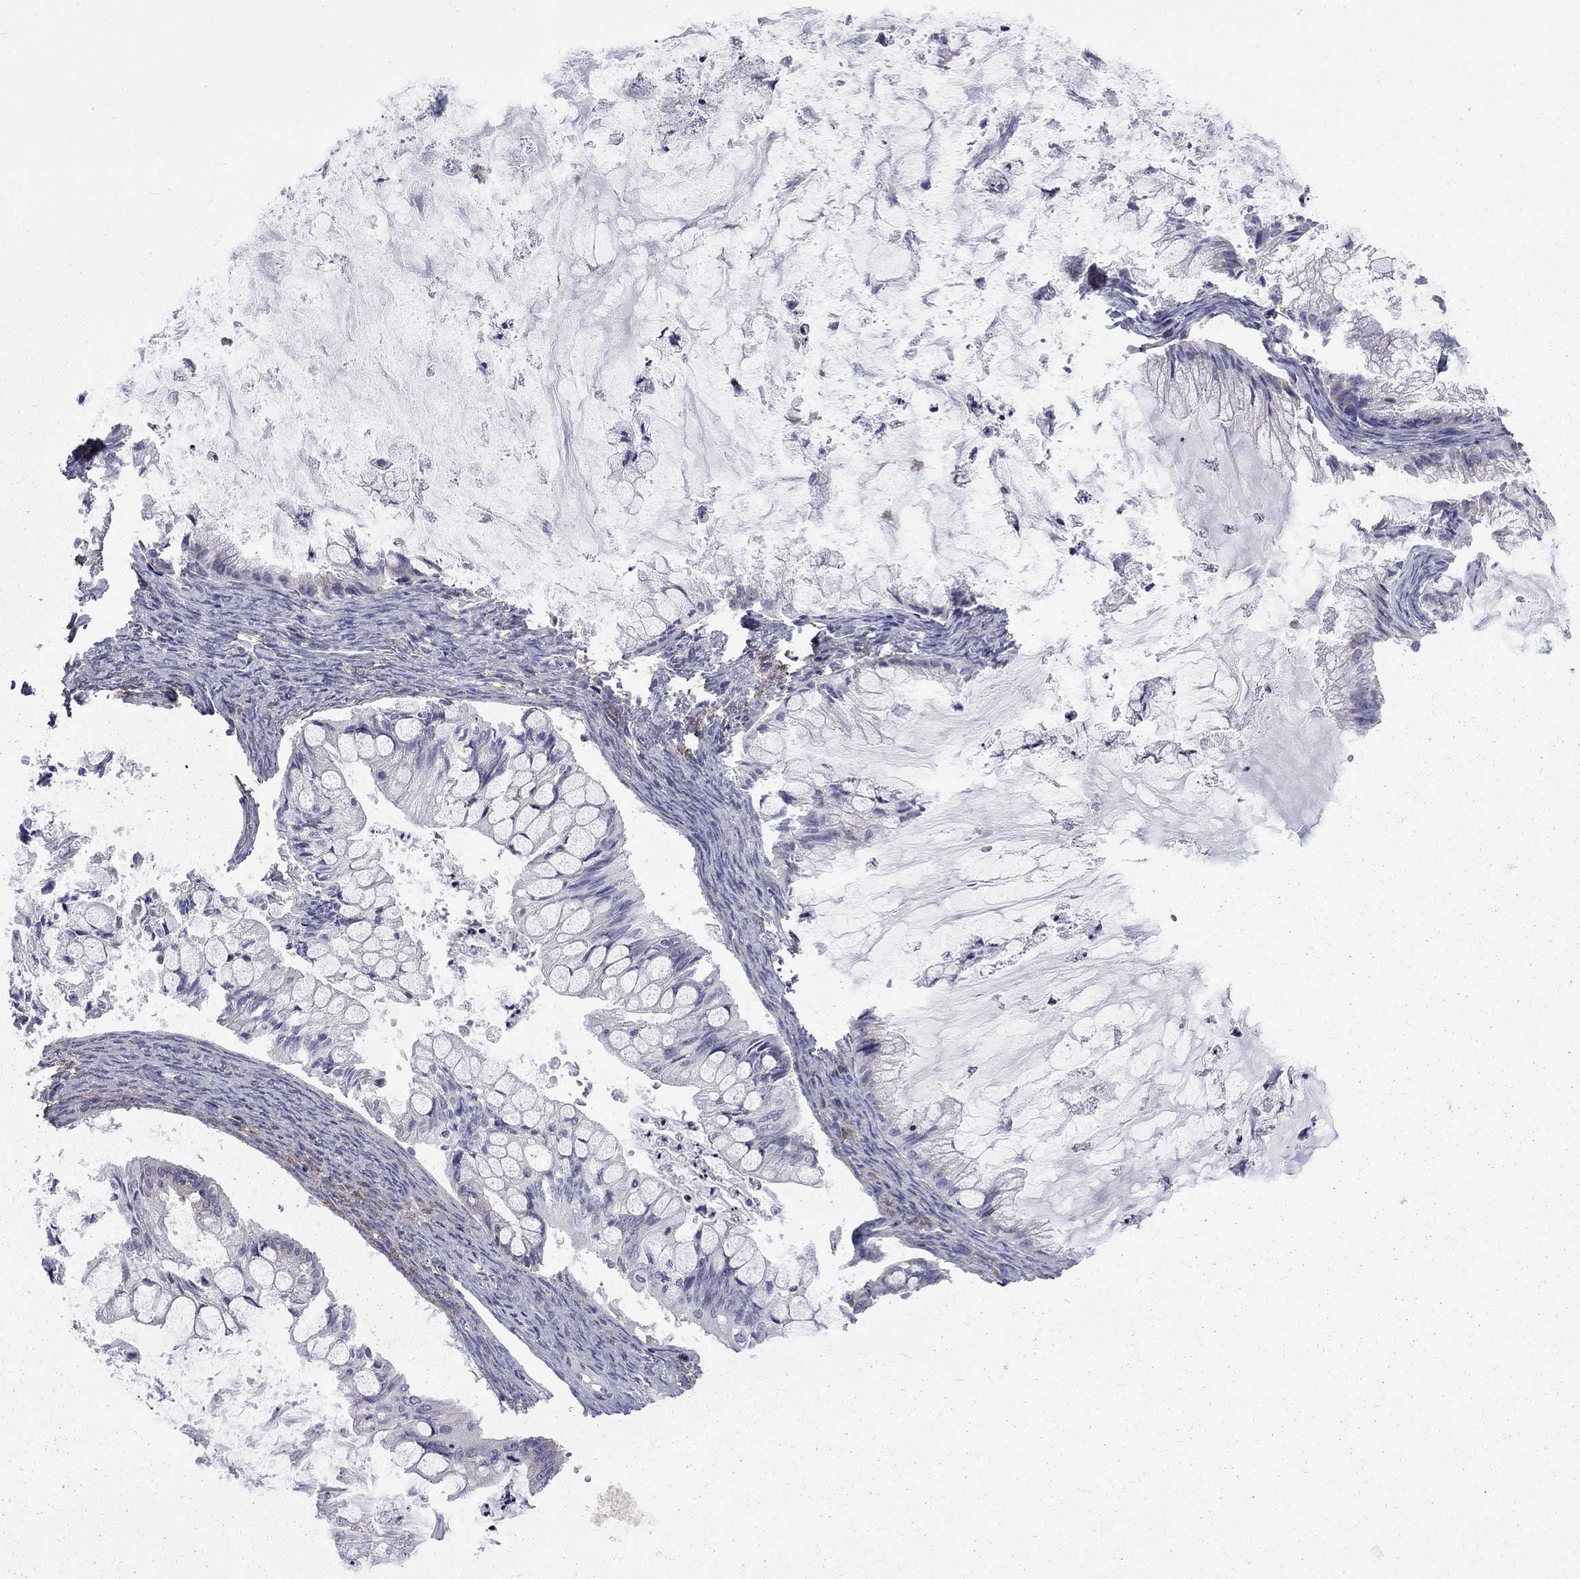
{"staining": {"intensity": "negative", "quantity": "none", "location": "none"}, "tissue": "ovarian cancer", "cell_type": "Tumor cells", "image_type": "cancer", "snomed": [{"axis": "morphology", "description": "Cystadenocarcinoma, mucinous, NOS"}, {"axis": "topography", "description": "Ovary"}], "caption": "Immunohistochemical staining of human mucinous cystadenocarcinoma (ovarian) demonstrates no significant expression in tumor cells.", "gene": "PABPC4", "patient": {"sex": "female", "age": 57}}